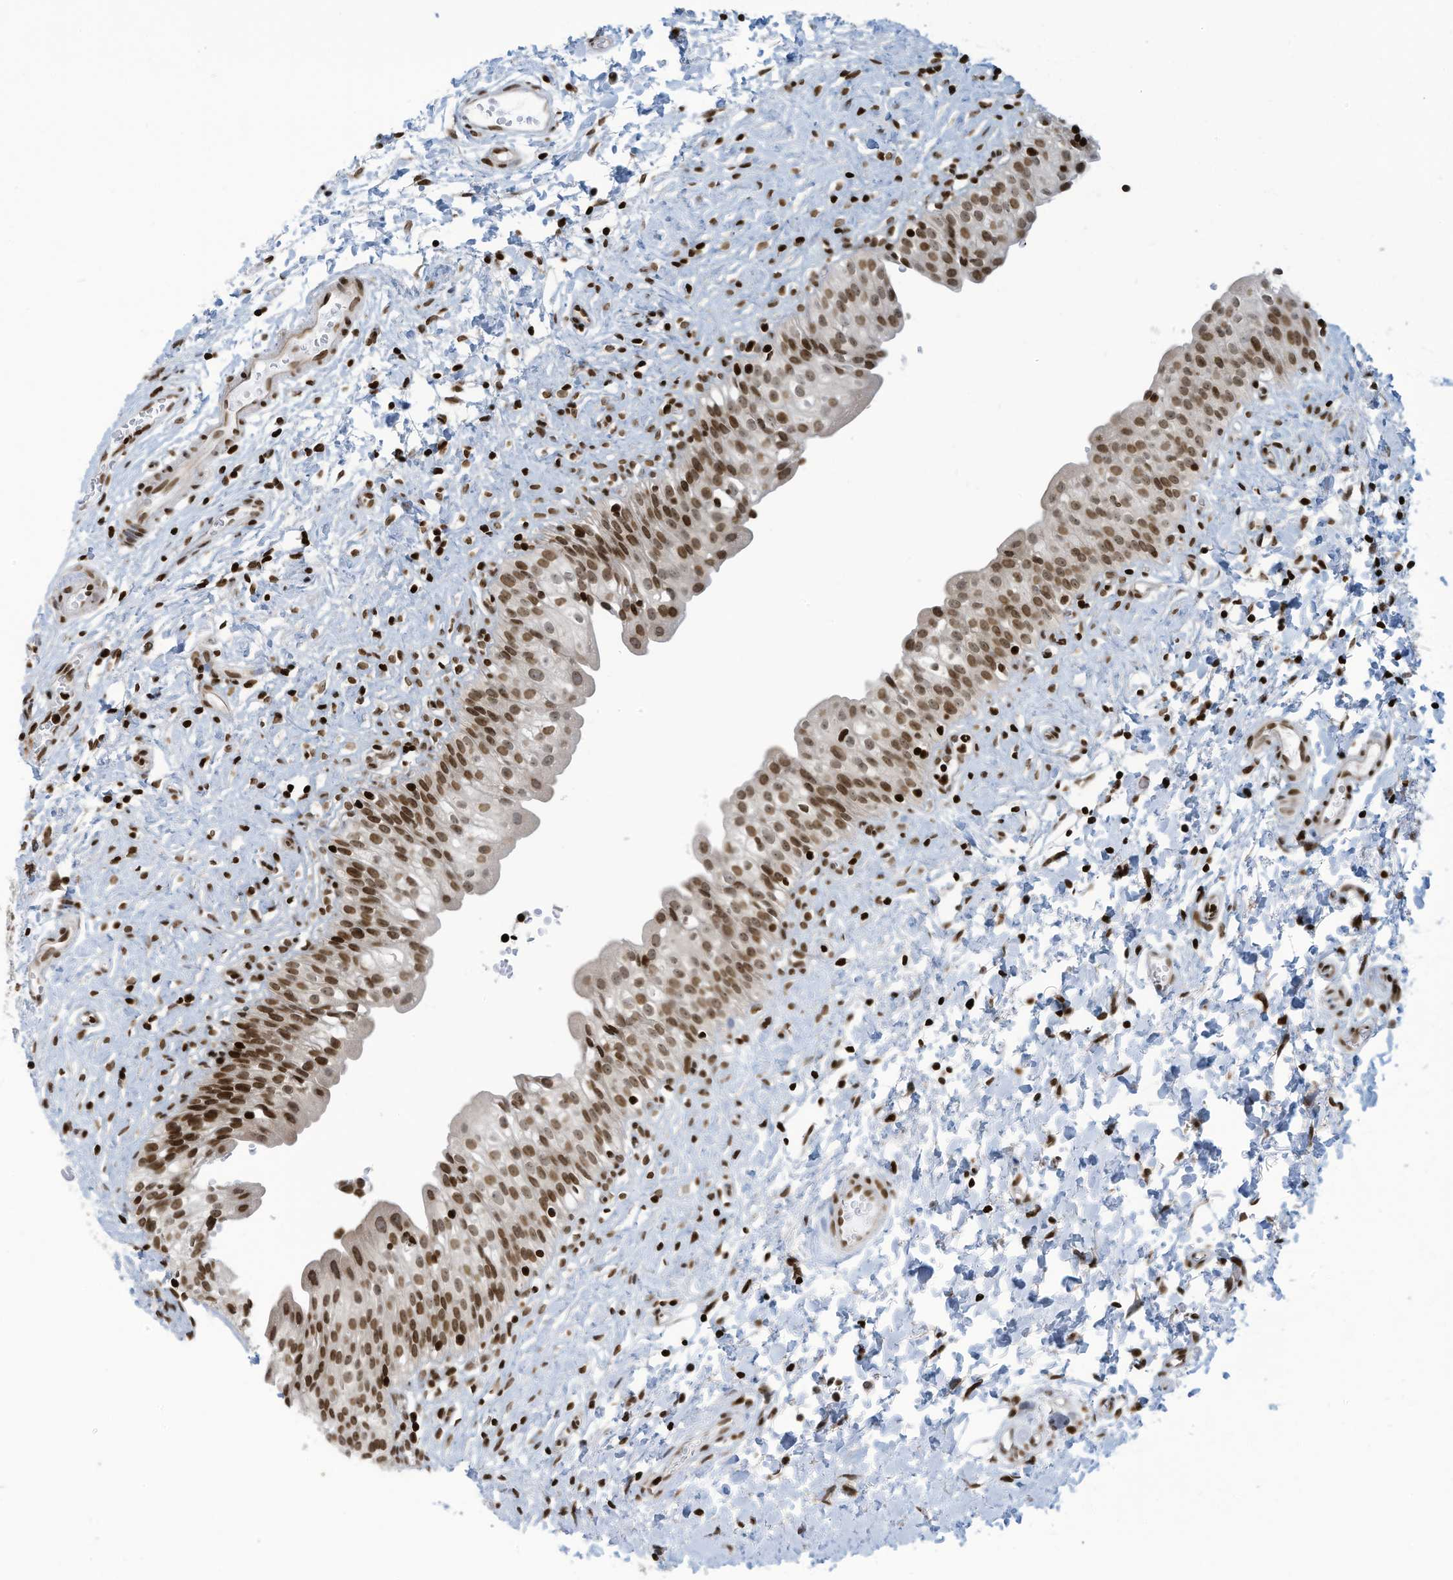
{"staining": {"intensity": "strong", "quantity": ">75%", "location": "nuclear"}, "tissue": "urinary bladder", "cell_type": "Urothelial cells", "image_type": "normal", "snomed": [{"axis": "morphology", "description": "Normal tissue, NOS"}, {"axis": "topography", "description": "Urinary bladder"}], "caption": "Strong nuclear staining for a protein is appreciated in approximately >75% of urothelial cells of normal urinary bladder using immunohistochemistry (IHC).", "gene": "ADI1", "patient": {"sex": "male", "age": 51}}